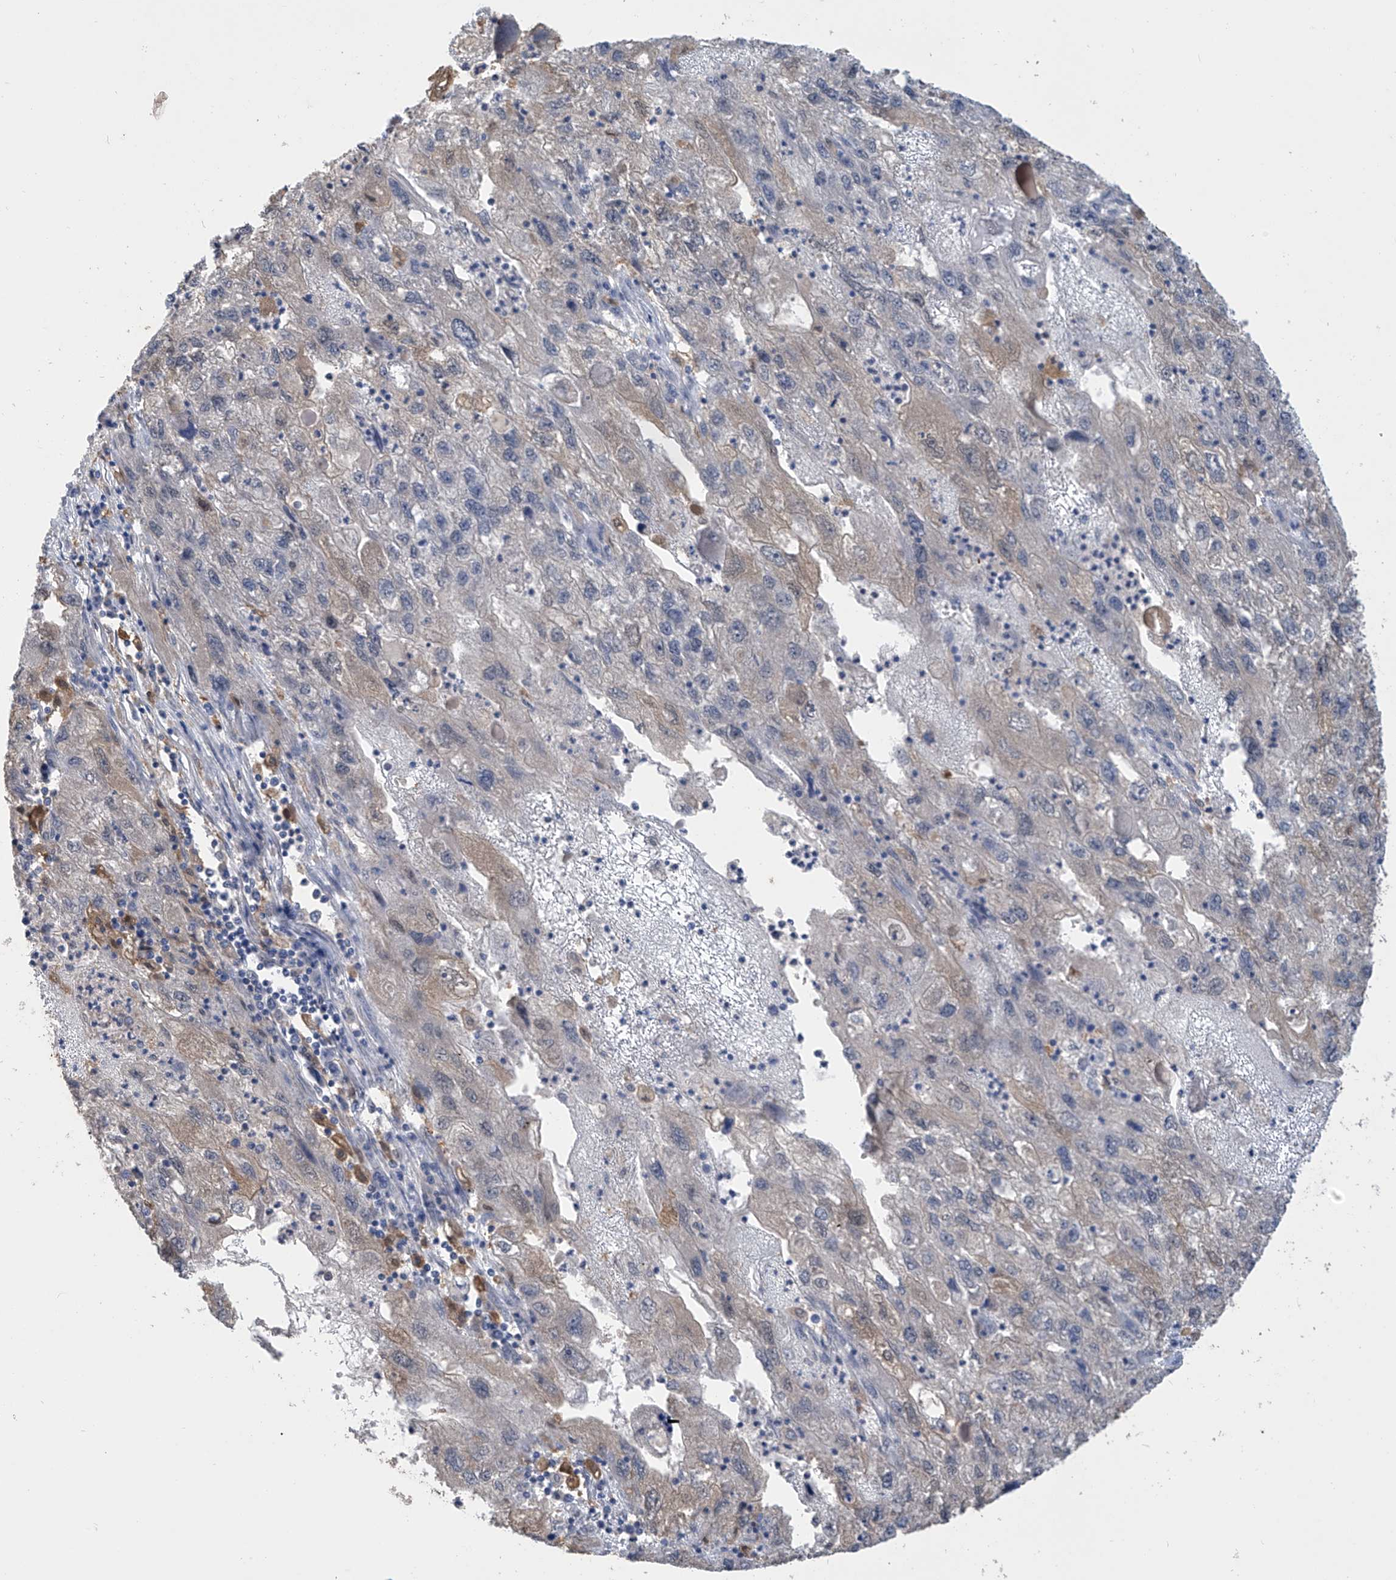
{"staining": {"intensity": "weak", "quantity": "<25%", "location": "cytoplasmic/membranous"}, "tissue": "endometrial cancer", "cell_type": "Tumor cells", "image_type": "cancer", "snomed": [{"axis": "morphology", "description": "Adenocarcinoma, NOS"}, {"axis": "topography", "description": "Endometrium"}], "caption": "This is an IHC micrograph of adenocarcinoma (endometrial). There is no expression in tumor cells.", "gene": "IDH1", "patient": {"sex": "female", "age": 49}}